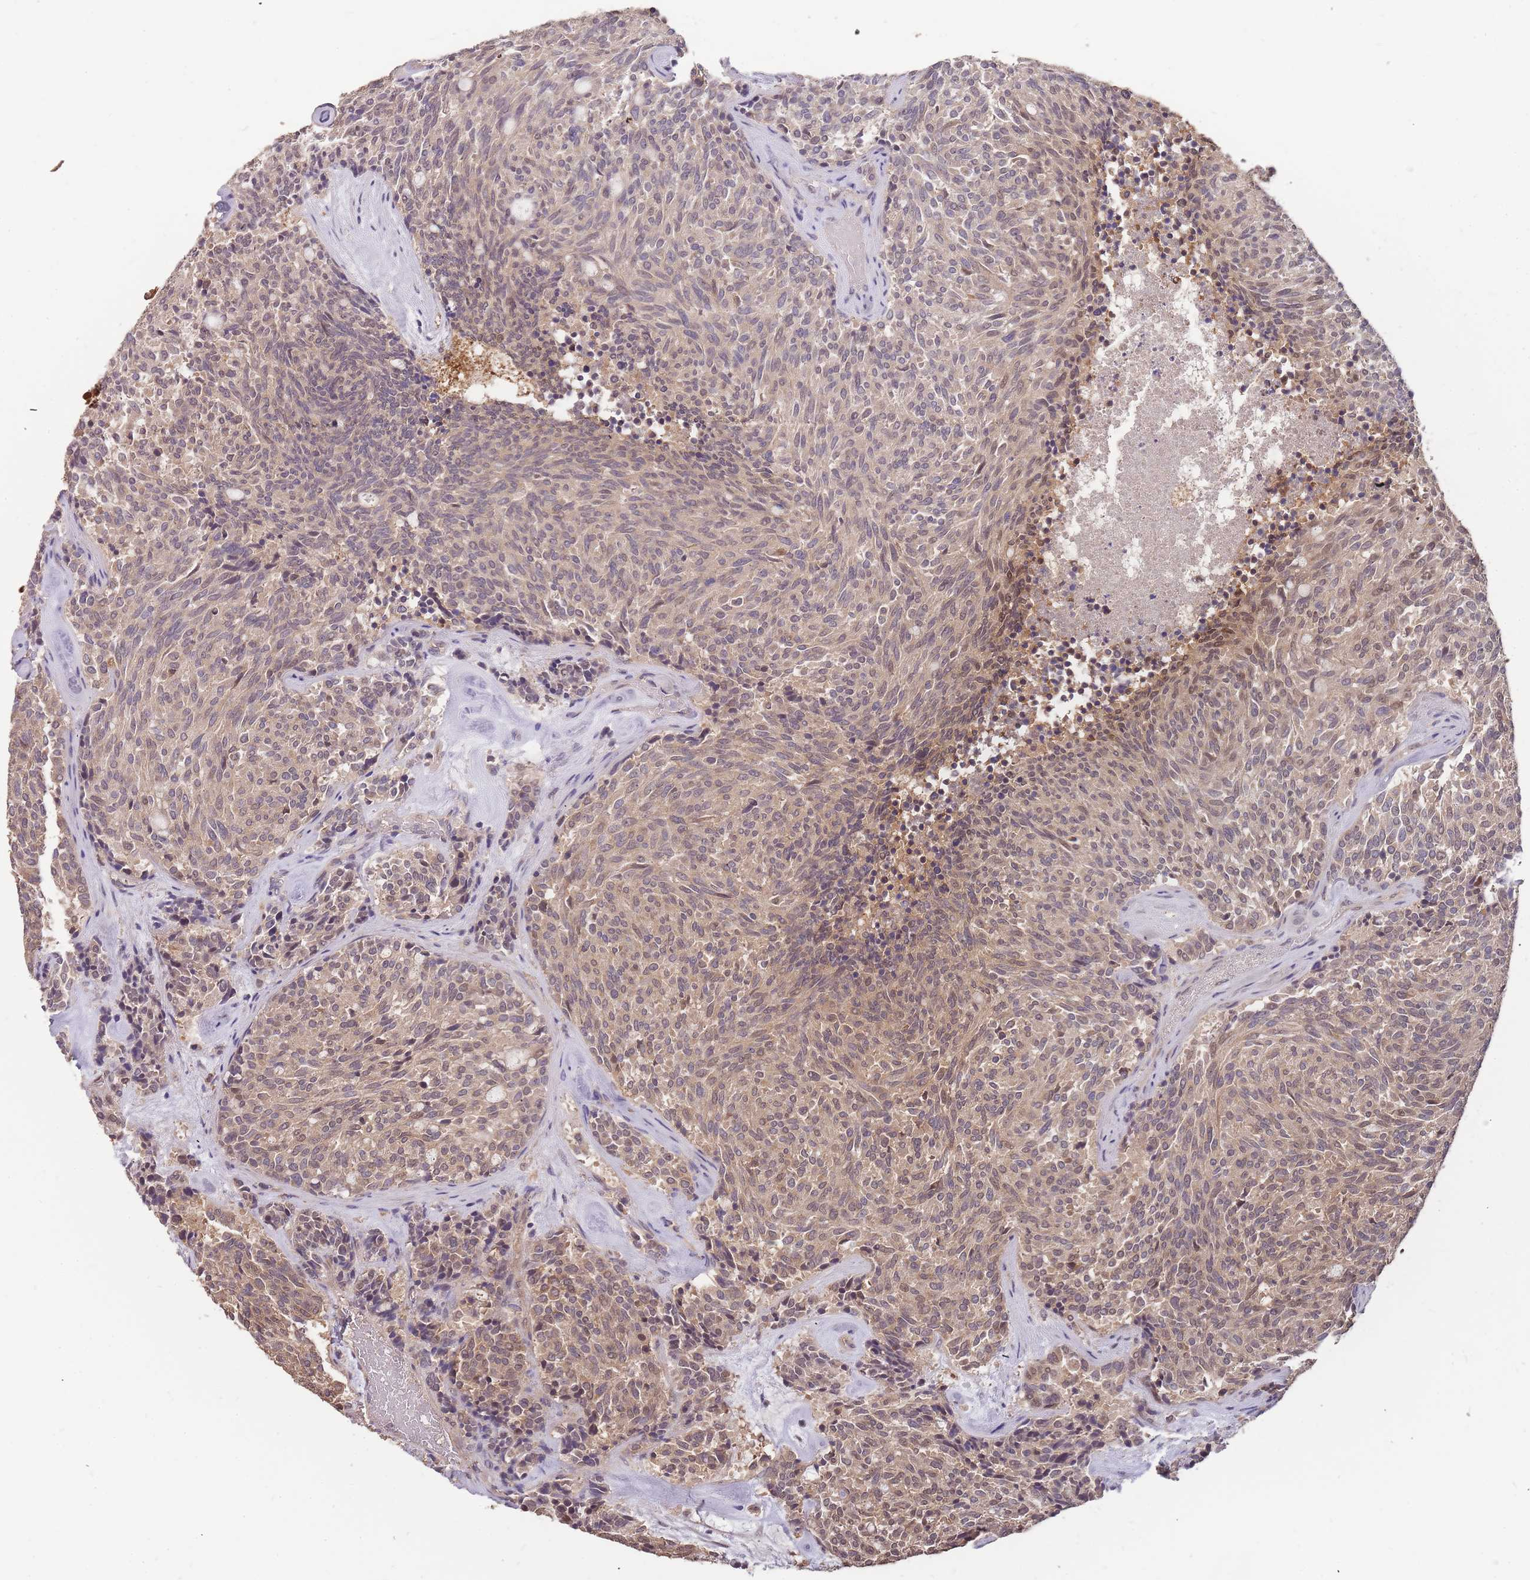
{"staining": {"intensity": "moderate", "quantity": "25%-75%", "location": "cytoplasmic/membranous,nuclear"}, "tissue": "carcinoid", "cell_type": "Tumor cells", "image_type": "cancer", "snomed": [{"axis": "morphology", "description": "Carcinoid, malignant, NOS"}, {"axis": "topography", "description": "Pancreas"}], "caption": "Protein expression analysis of malignant carcinoid reveals moderate cytoplasmic/membranous and nuclear staining in approximately 25%-75% of tumor cells. (Brightfield microscopy of DAB IHC at high magnification).", "gene": "CDKN2AIPNL", "patient": {"sex": "female", "age": 54}}